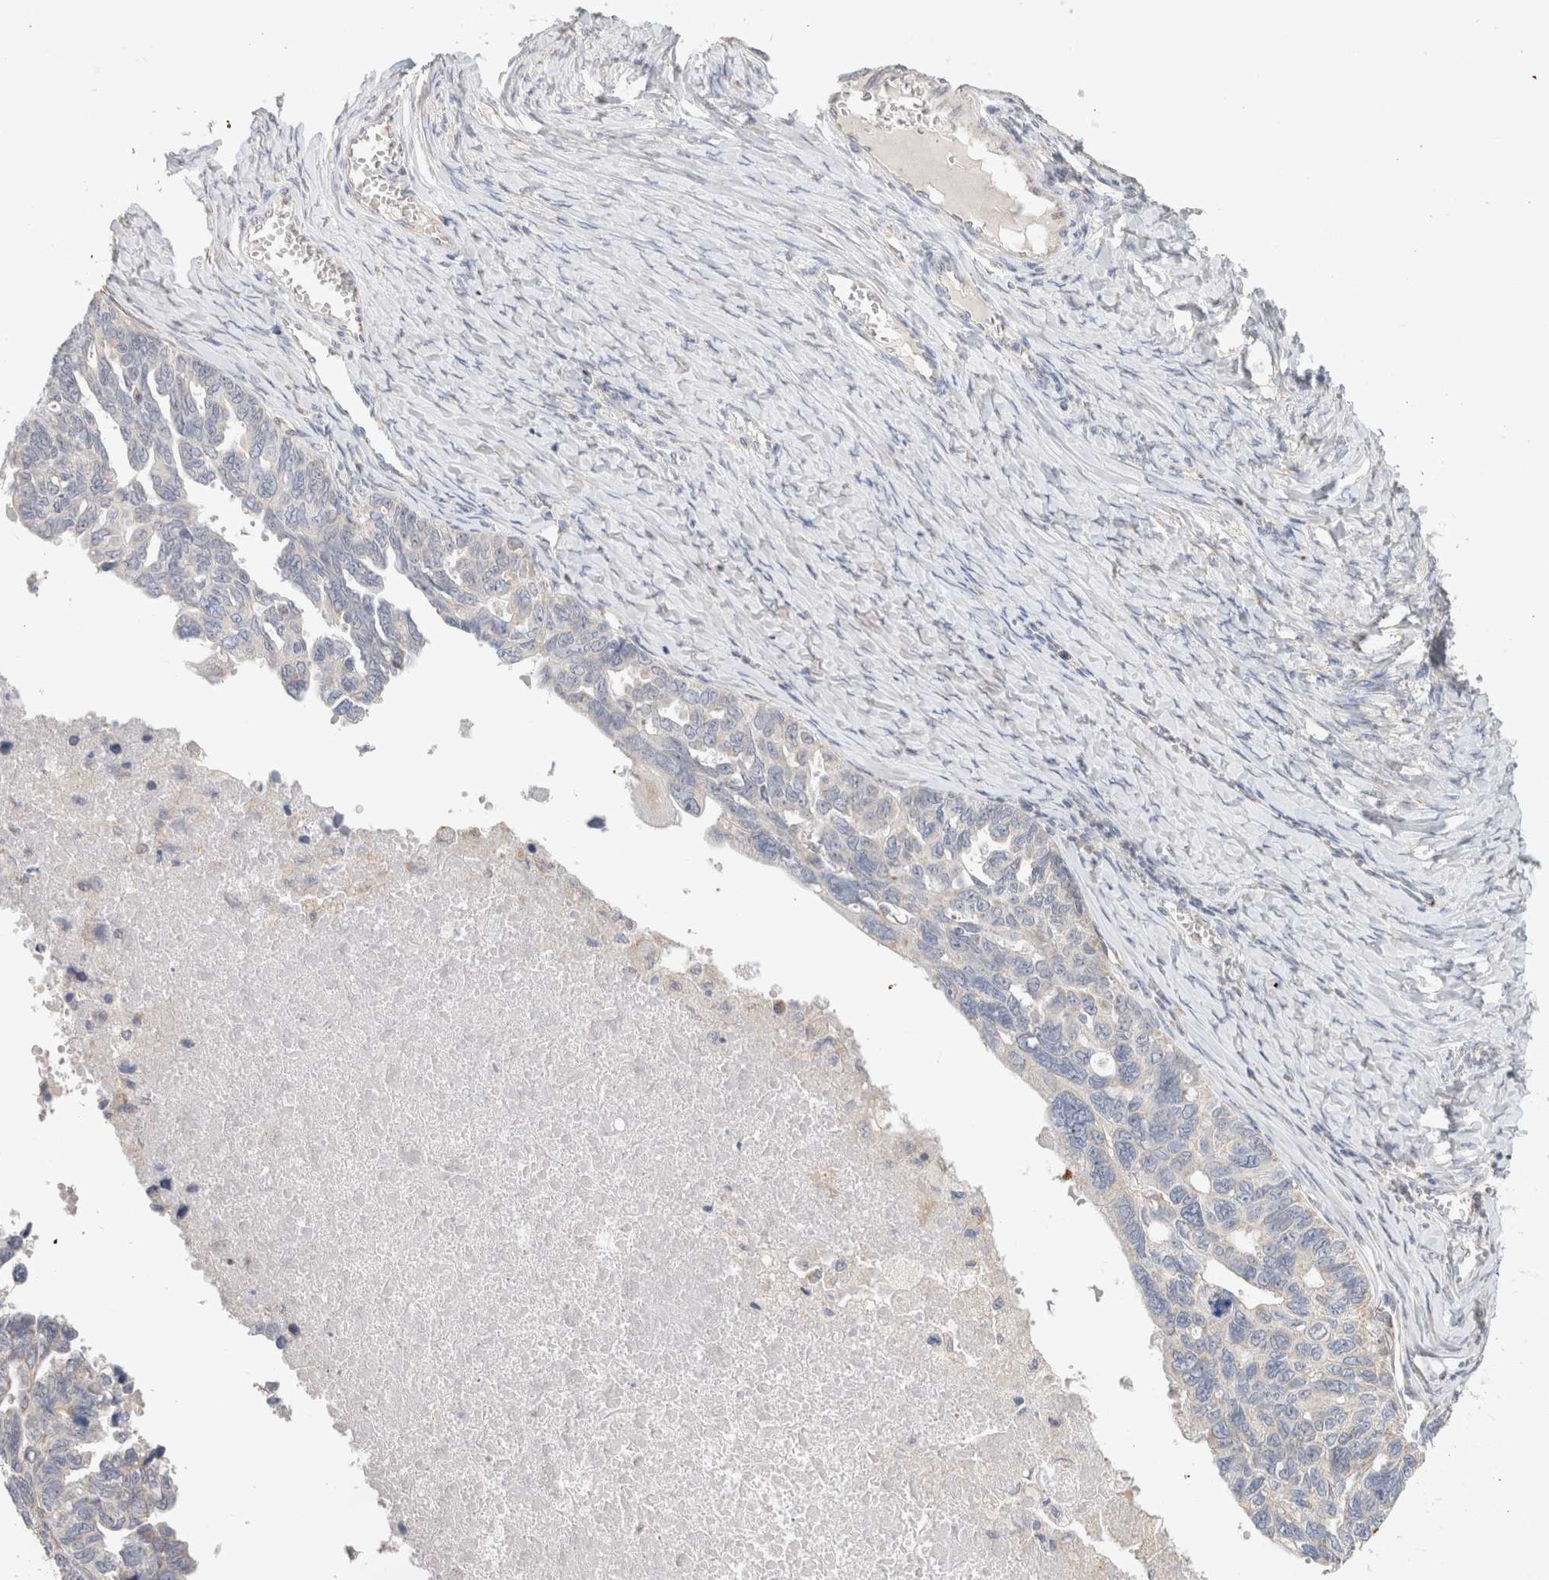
{"staining": {"intensity": "negative", "quantity": "none", "location": "none"}, "tissue": "ovarian cancer", "cell_type": "Tumor cells", "image_type": "cancer", "snomed": [{"axis": "morphology", "description": "Cystadenocarcinoma, serous, NOS"}, {"axis": "topography", "description": "Ovary"}], "caption": "This is an immunohistochemistry (IHC) image of ovarian cancer. There is no staining in tumor cells.", "gene": "CA13", "patient": {"sex": "female", "age": 79}}